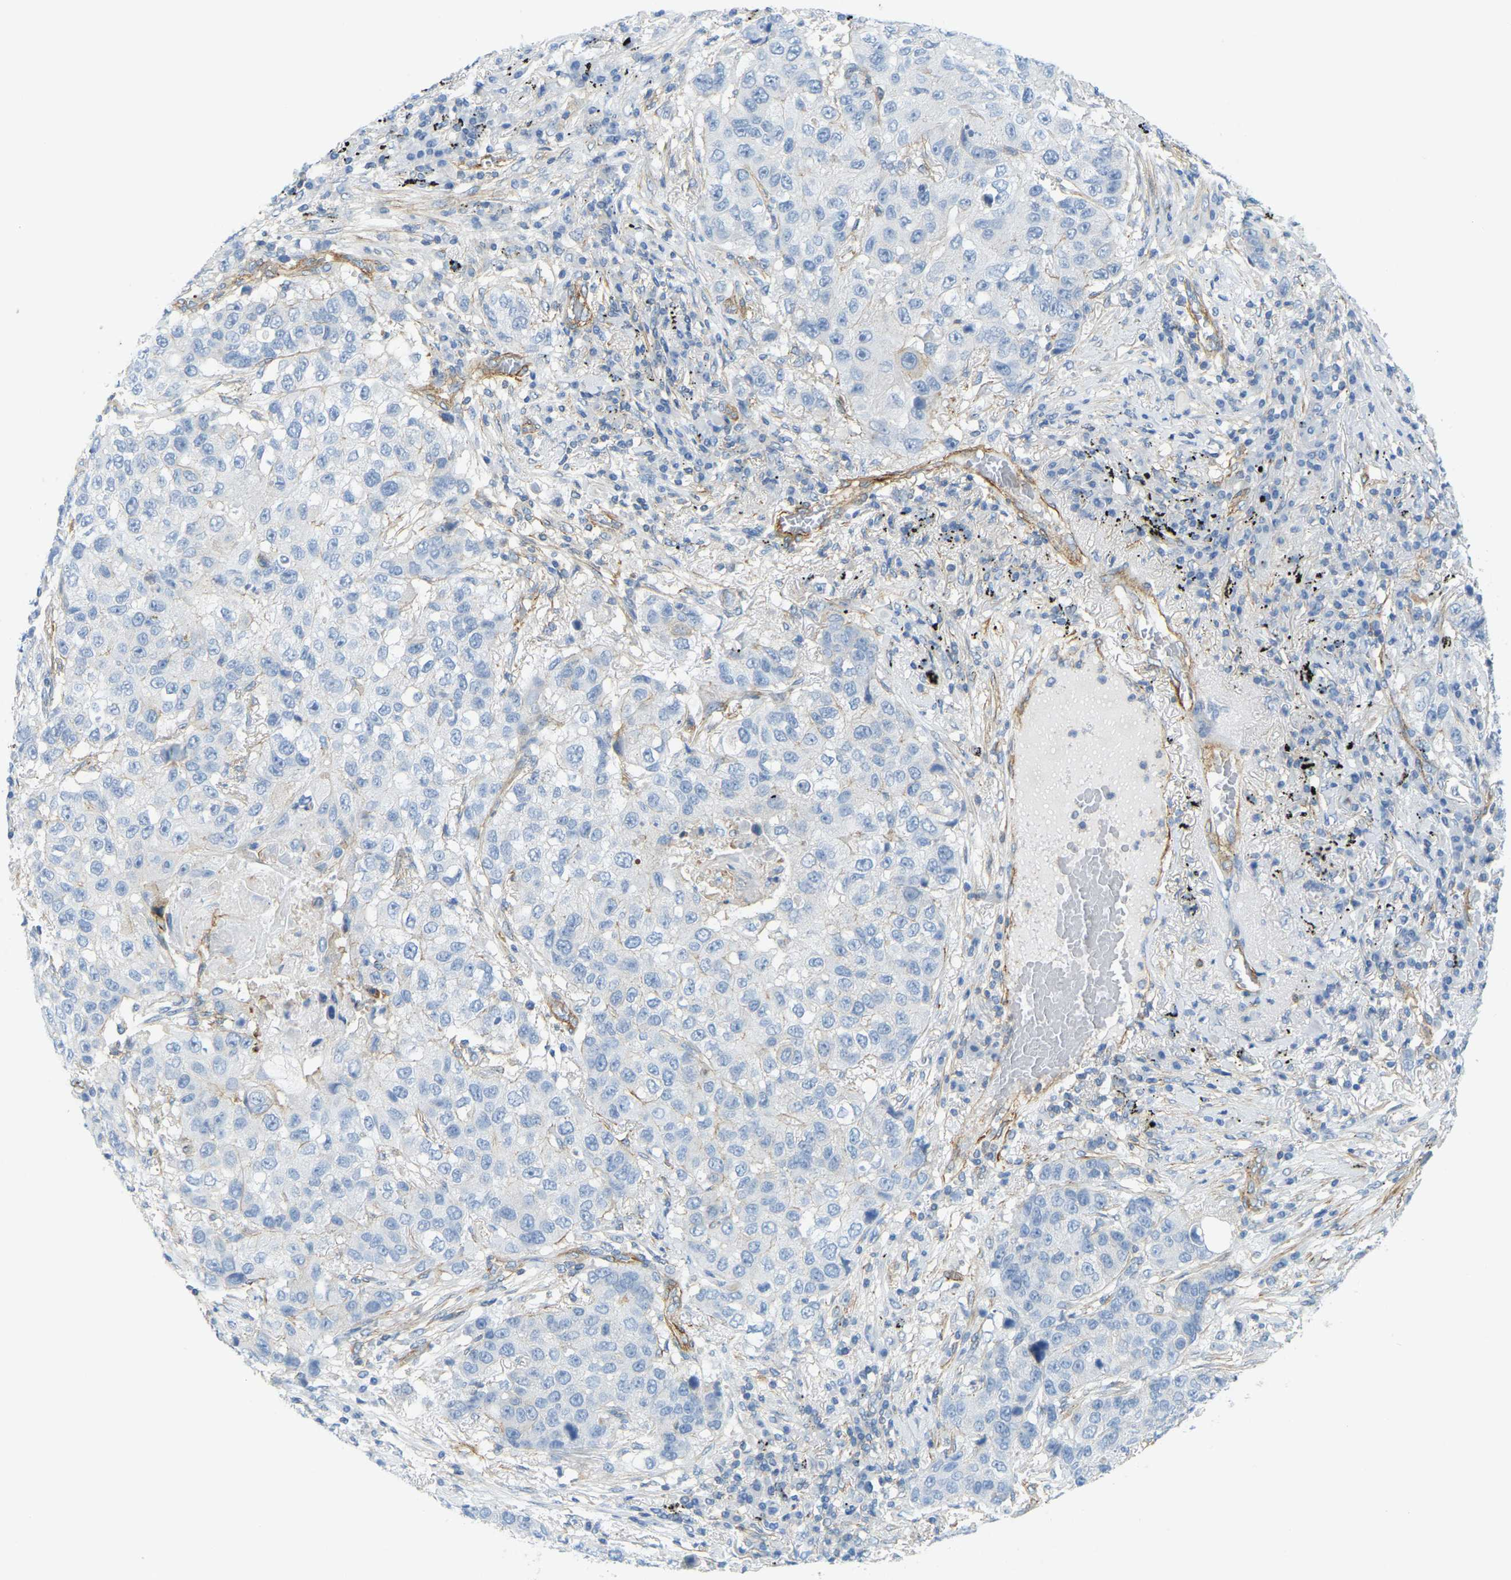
{"staining": {"intensity": "negative", "quantity": "none", "location": "none"}, "tissue": "lung cancer", "cell_type": "Tumor cells", "image_type": "cancer", "snomed": [{"axis": "morphology", "description": "Squamous cell carcinoma, NOS"}, {"axis": "topography", "description": "Lung"}], "caption": "Tumor cells are negative for brown protein staining in squamous cell carcinoma (lung).", "gene": "MYL3", "patient": {"sex": "male", "age": 57}}